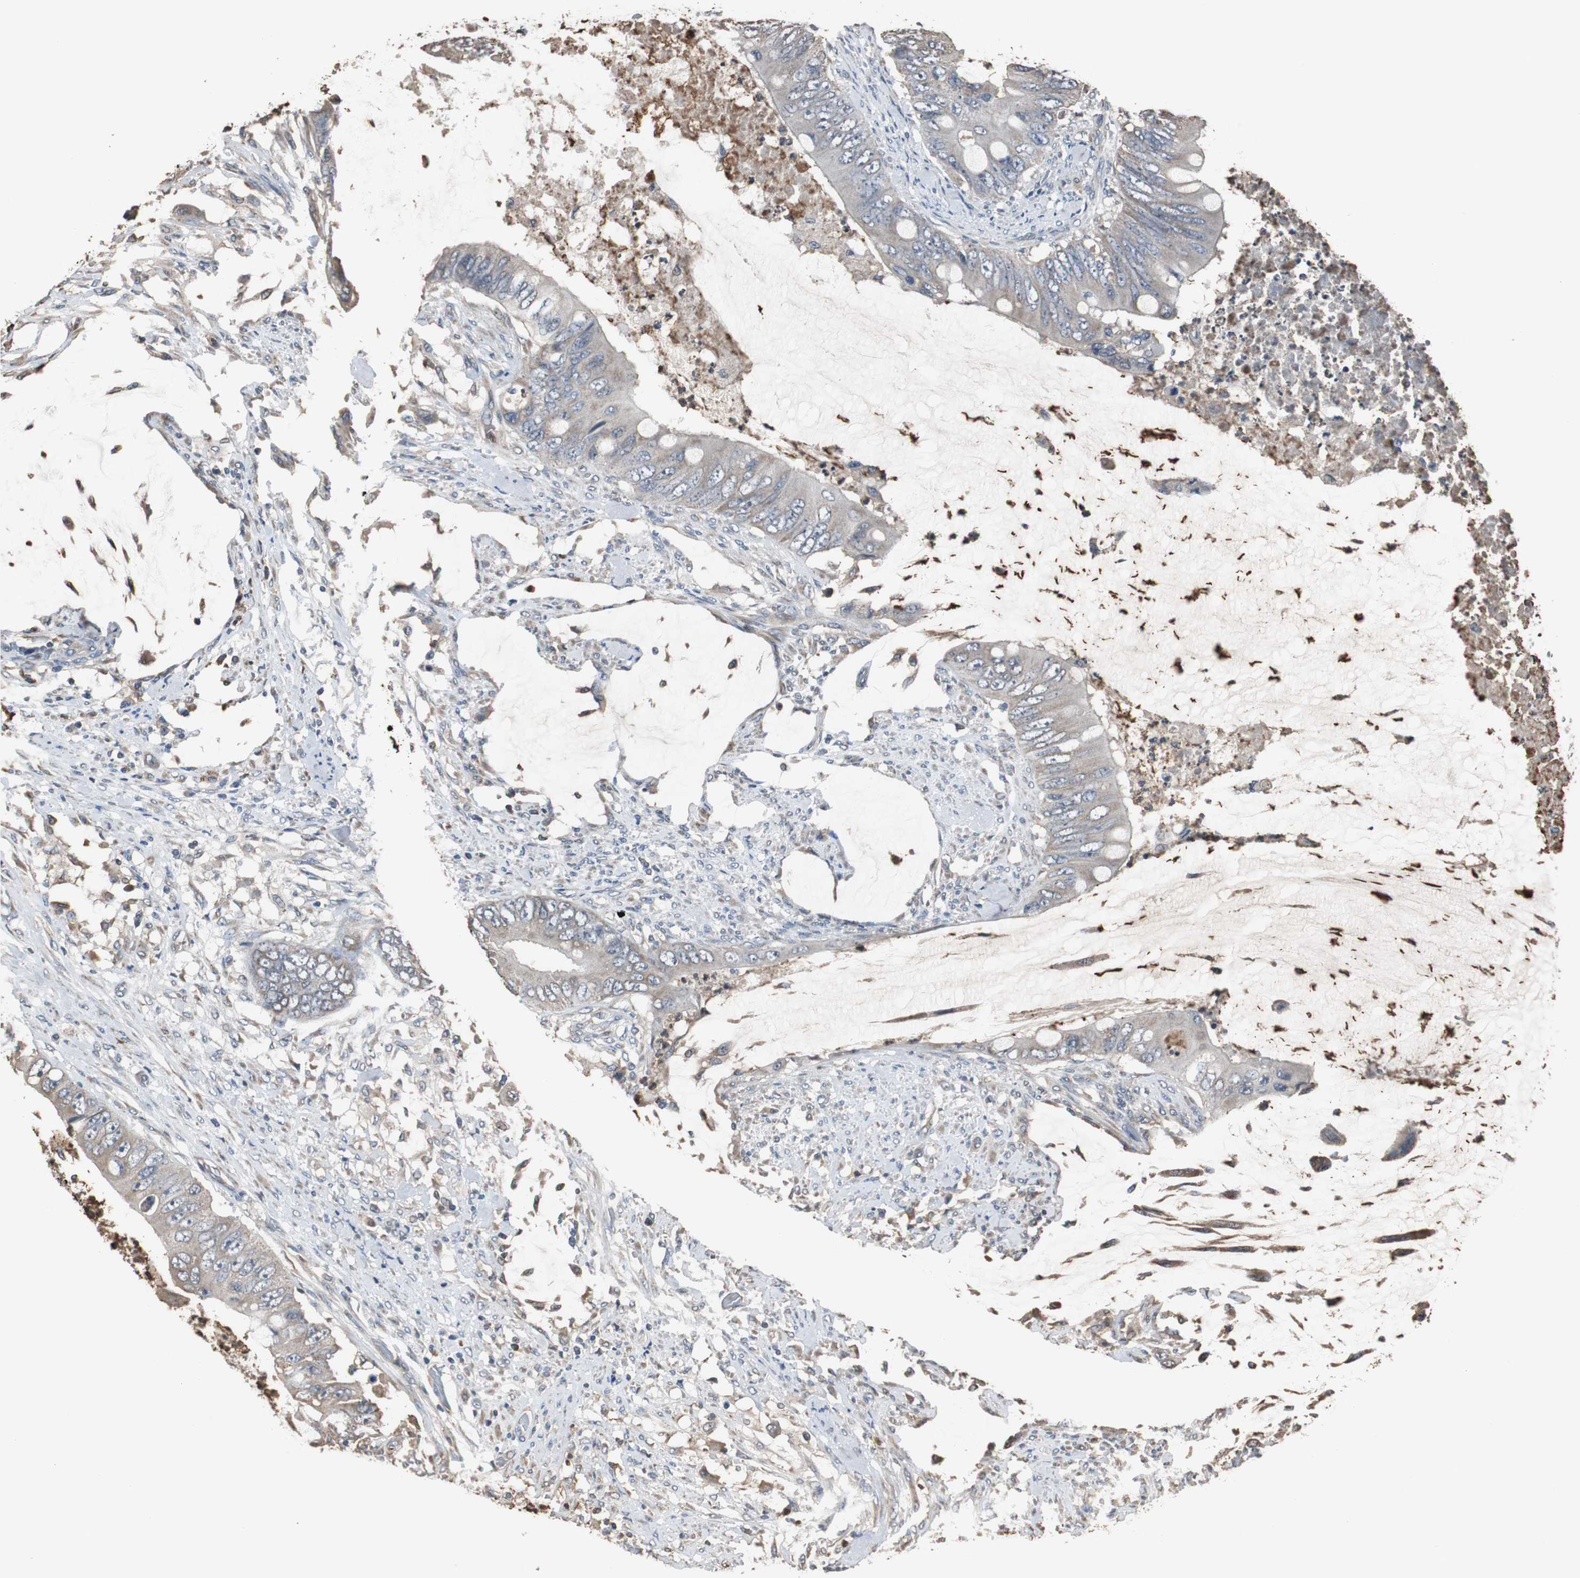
{"staining": {"intensity": "negative", "quantity": "none", "location": "none"}, "tissue": "colorectal cancer", "cell_type": "Tumor cells", "image_type": "cancer", "snomed": [{"axis": "morphology", "description": "Adenocarcinoma, NOS"}, {"axis": "topography", "description": "Rectum"}], "caption": "Photomicrograph shows no protein expression in tumor cells of adenocarcinoma (colorectal) tissue.", "gene": "SCIMP", "patient": {"sex": "female", "age": 77}}